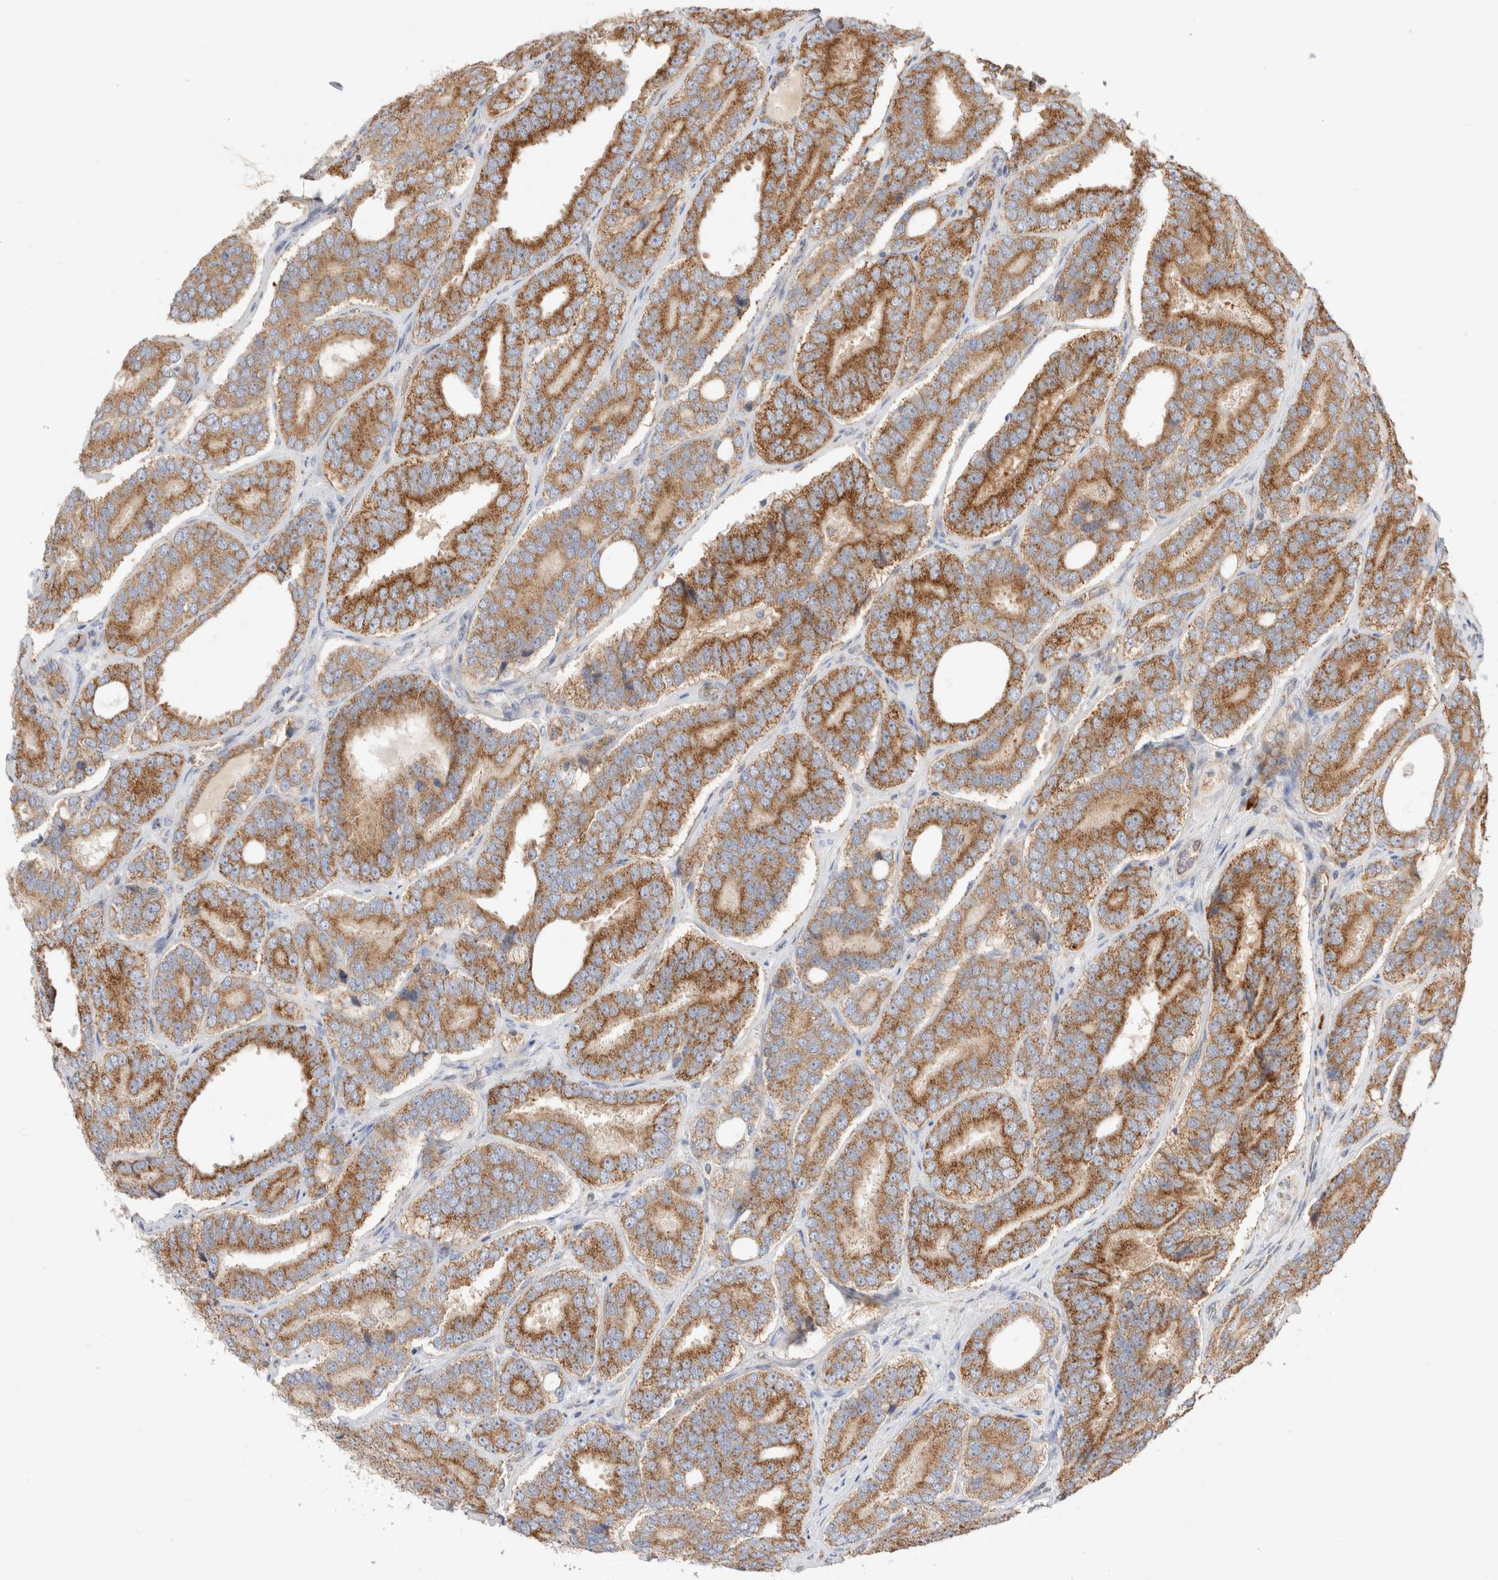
{"staining": {"intensity": "moderate", "quantity": ">75%", "location": "cytoplasmic/membranous"}, "tissue": "prostate cancer", "cell_type": "Tumor cells", "image_type": "cancer", "snomed": [{"axis": "morphology", "description": "Adenocarcinoma, High grade"}, {"axis": "topography", "description": "Prostate"}], "caption": "Human adenocarcinoma (high-grade) (prostate) stained with a protein marker demonstrates moderate staining in tumor cells.", "gene": "UTS2B", "patient": {"sex": "male", "age": 56}}